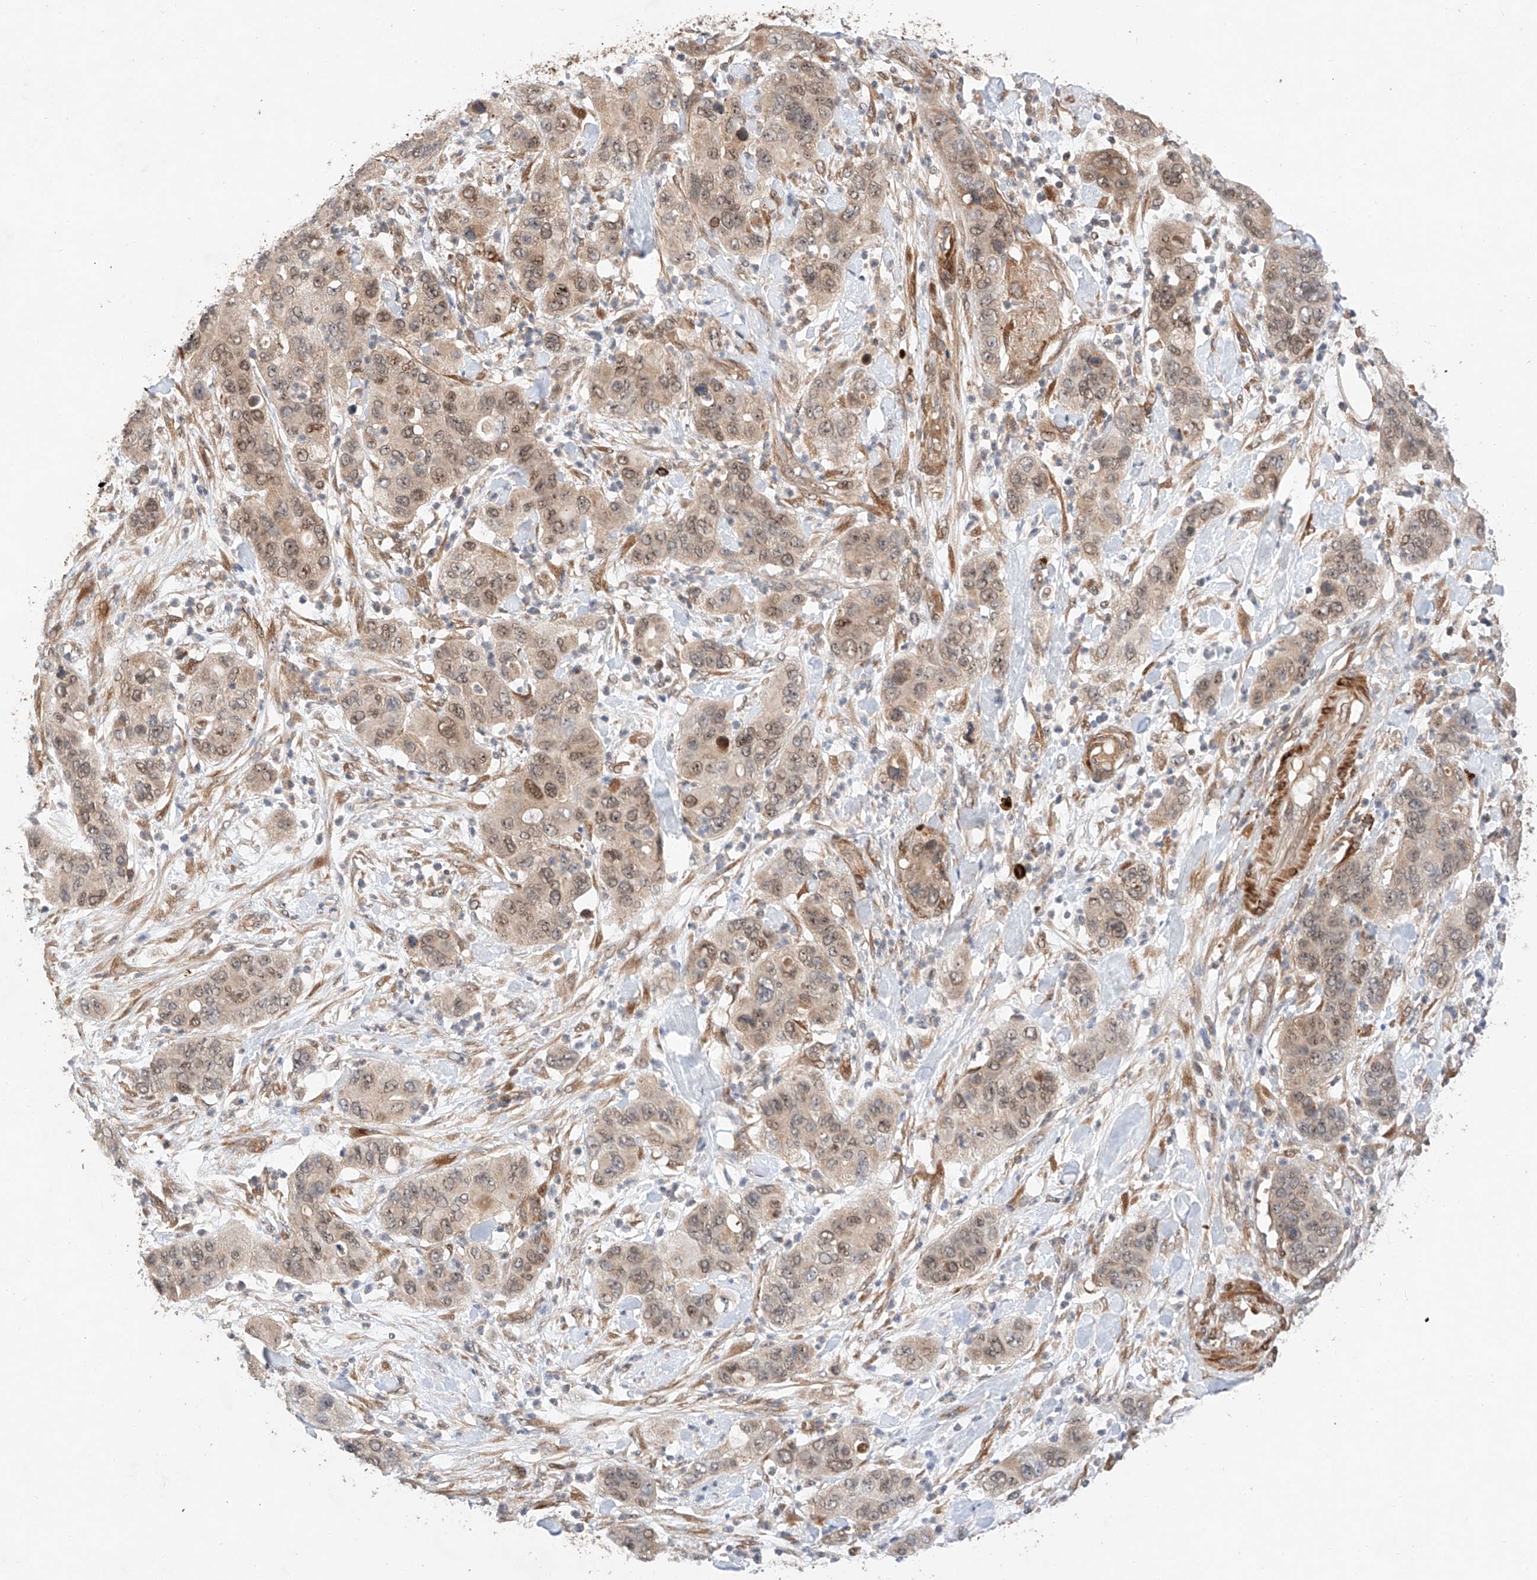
{"staining": {"intensity": "moderate", "quantity": "25%-75%", "location": "nuclear"}, "tissue": "pancreatic cancer", "cell_type": "Tumor cells", "image_type": "cancer", "snomed": [{"axis": "morphology", "description": "Adenocarcinoma, NOS"}, {"axis": "topography", "description": "Pancreas"}], "caption": "Human pancreatic cancer (adenocarcinoma) stained with a protein marker shows moderate staining in tumor cells.", "gene": "RAB23", "patient": {"sex": "female", "age": 71}}